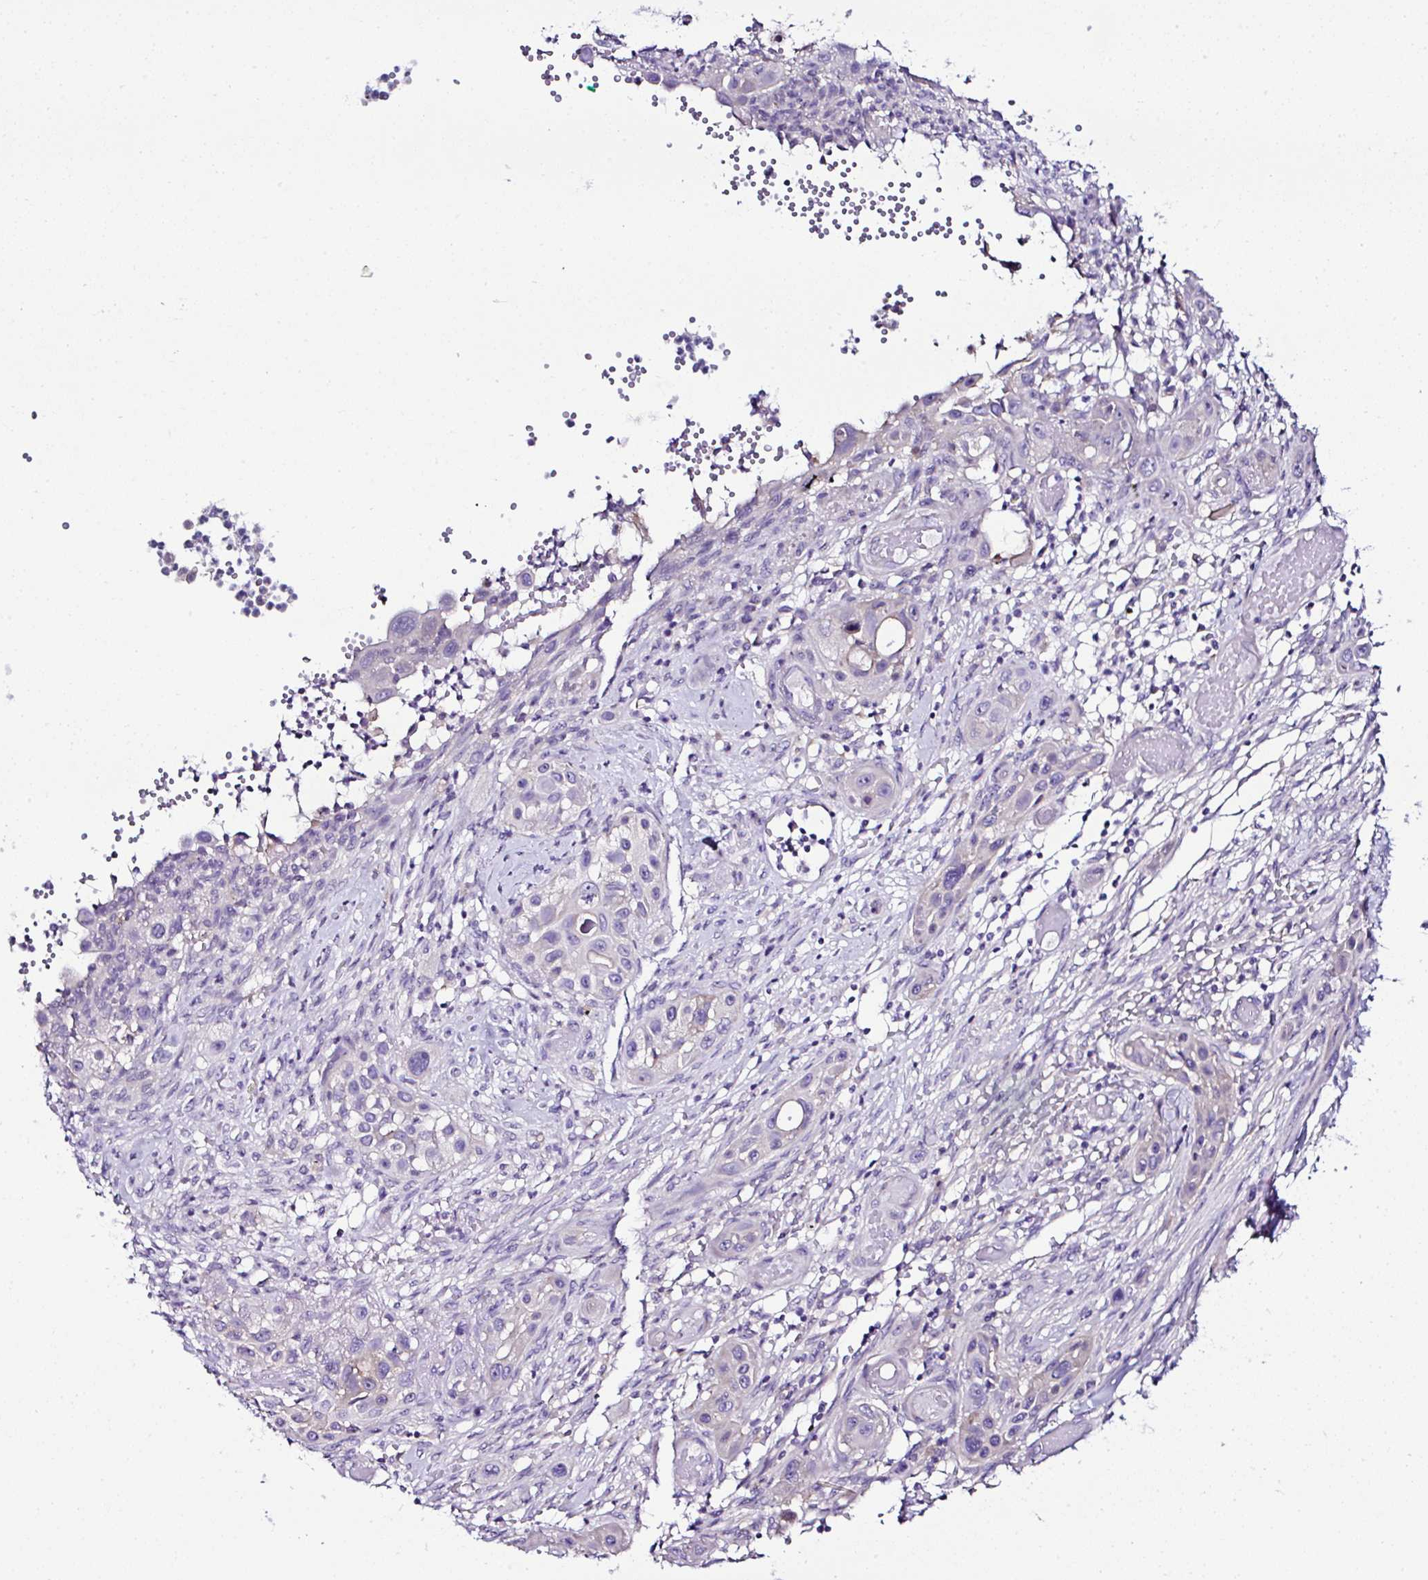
{"staining": {"intensity": "negative", "quantity": "none", "location": "none"}, "tissue": "skin cancer", "cell_type": "Tumor cells", "image_type": "cancer", "snomed": [{"axis": "morphology", "description": "Squamous cell carcinoma, NOS"}, {"axis": "topography", "description": "Skin"}], "caption": "Tumor cells show no significant protein expression in skin cancer. (Brightfield microscopy of DAB (3,3'-diaminobenzidine) IHC at high magnification).", "gene": "OR4P4", "patient": {"sex": "female", "age": 69}}